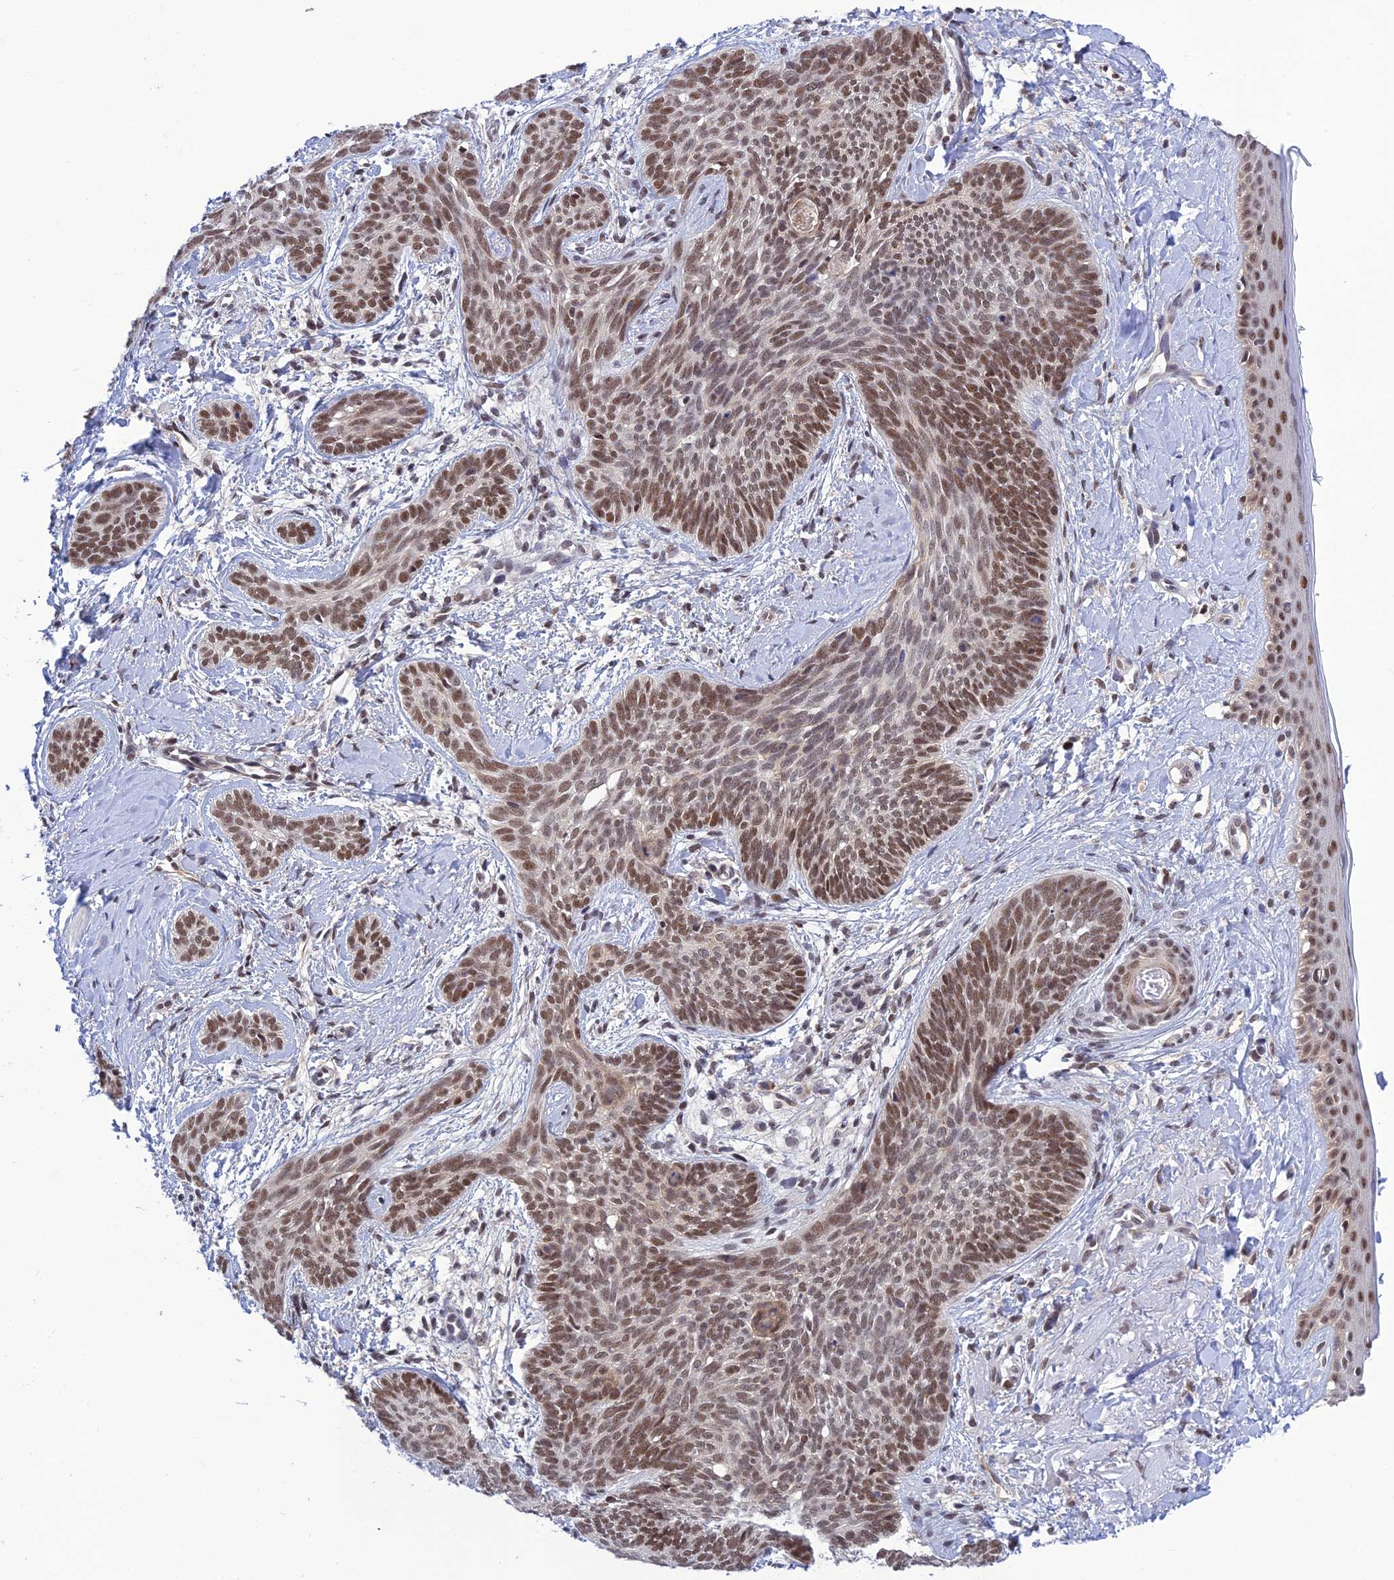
{"staining": {"intensity": "moderate", "quantity": ">75%", "location": "nuclear"}, "tissue": "skin cancer", "cell_type": "Tumor cells", "image_type": "cancer", "snomed": [{"axis": "morphology", "description": "Basal cell carcinoma"}, {"axis": "topography", "description": "Skin"}], "caption": "The immunohistochemical stain shows moderate nuclear positivity in tumor cells of skin basal cell carcinoma tissue. Using DAB (3,3'-diaminobenzidine) (brown) and hematoxylin (blue) stains, captured at high magnification using brightfield microscopy.", "gene": "TCEA1", "patient": {"sex": "female", "age": 81}}